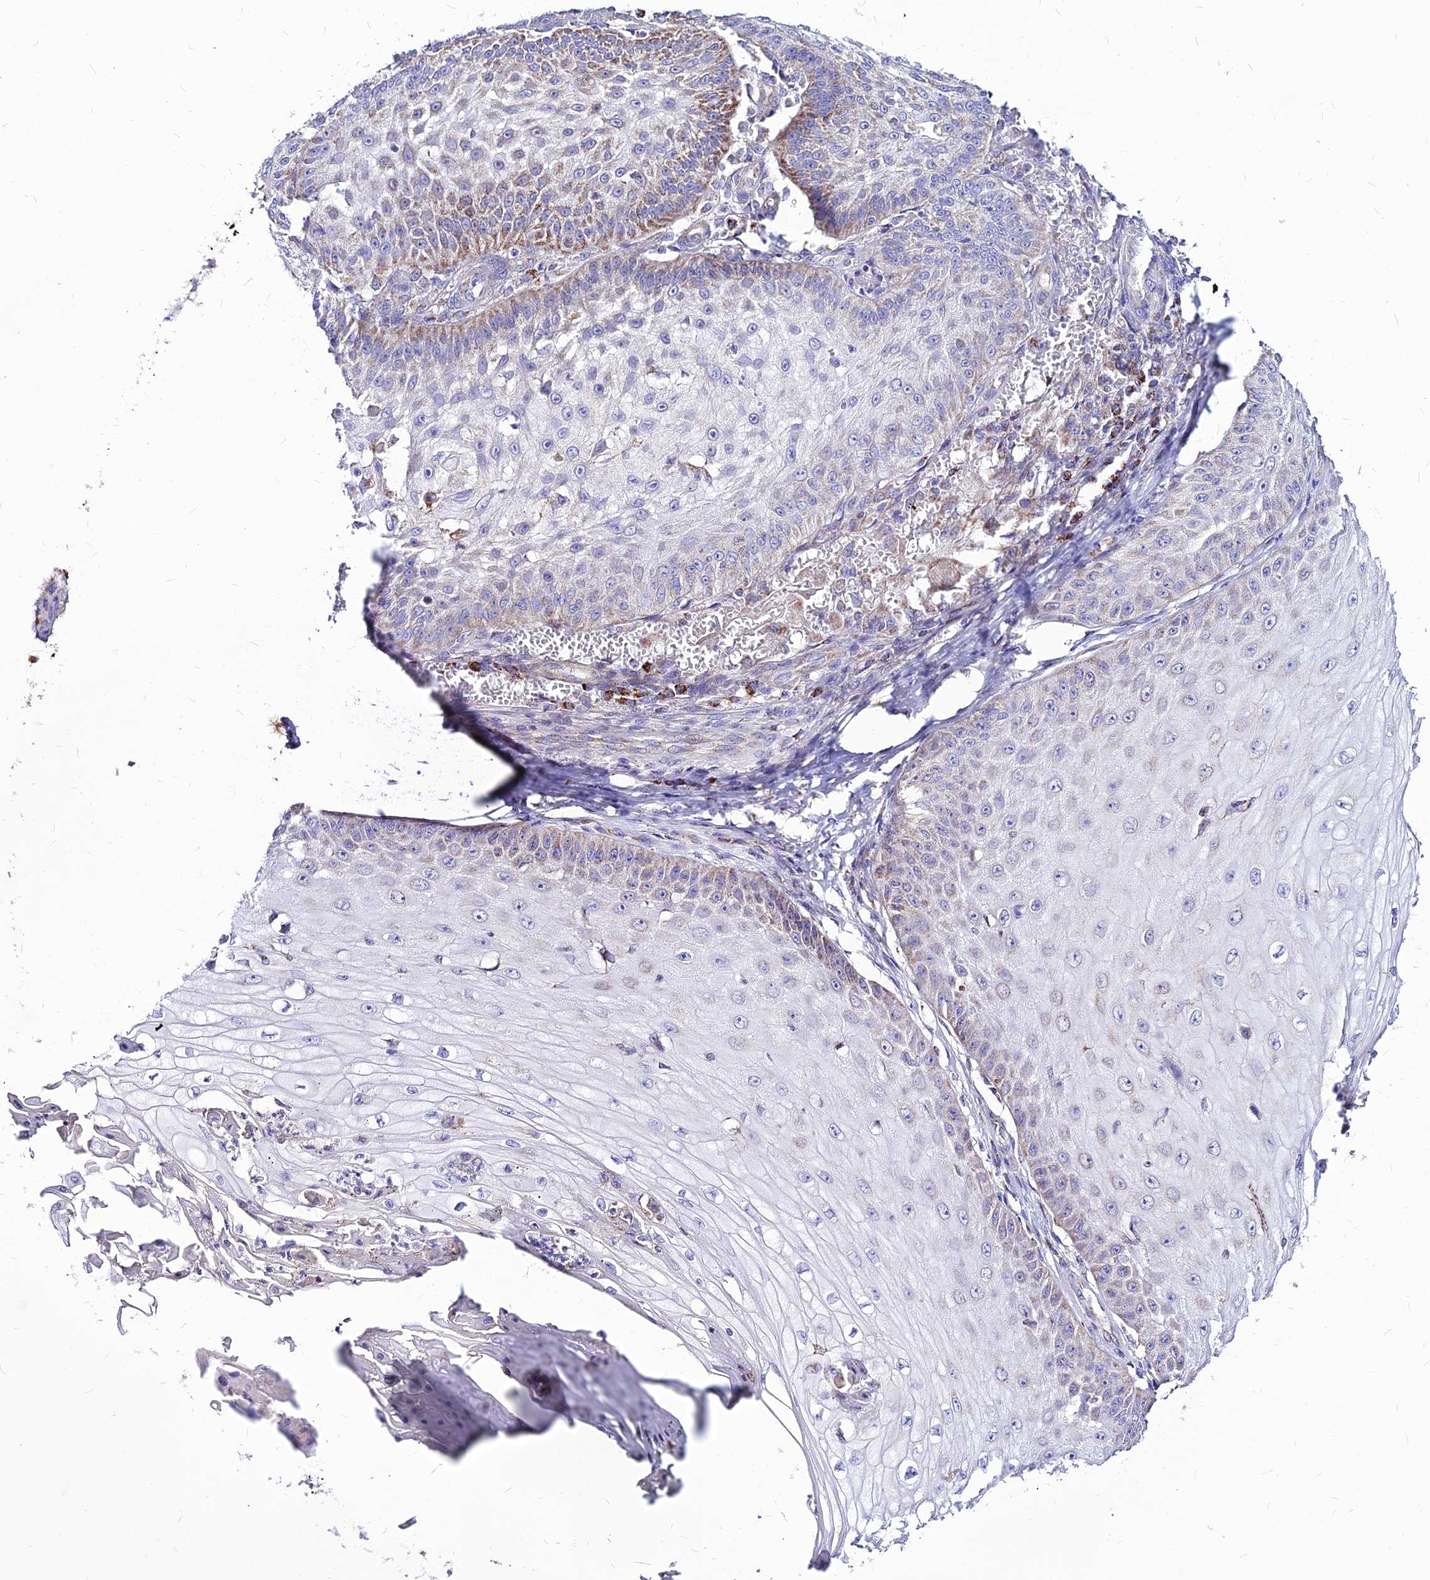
{"staining": {"intensity": "moderate", "quantity": "<25%", "location": "cytoplasmic/membranous"}, "tissue": "skin cancer", "cell_type": "Tumor cells", "image_type": "cancer", "snomed": [{"axis": "morphology", "description": "Squamous cell carcinoma, NOS"}, {"axis": "topography", "description": "Skin"}], "caption": "Squamous cell carcinoma (skin) stained for a protein (brown) displays moderate cytoplasmic/membranous positive positivity in about <25% of tumor cells.", "gene": "ECI1", "patient": {"sex": "male", "age": 70}}